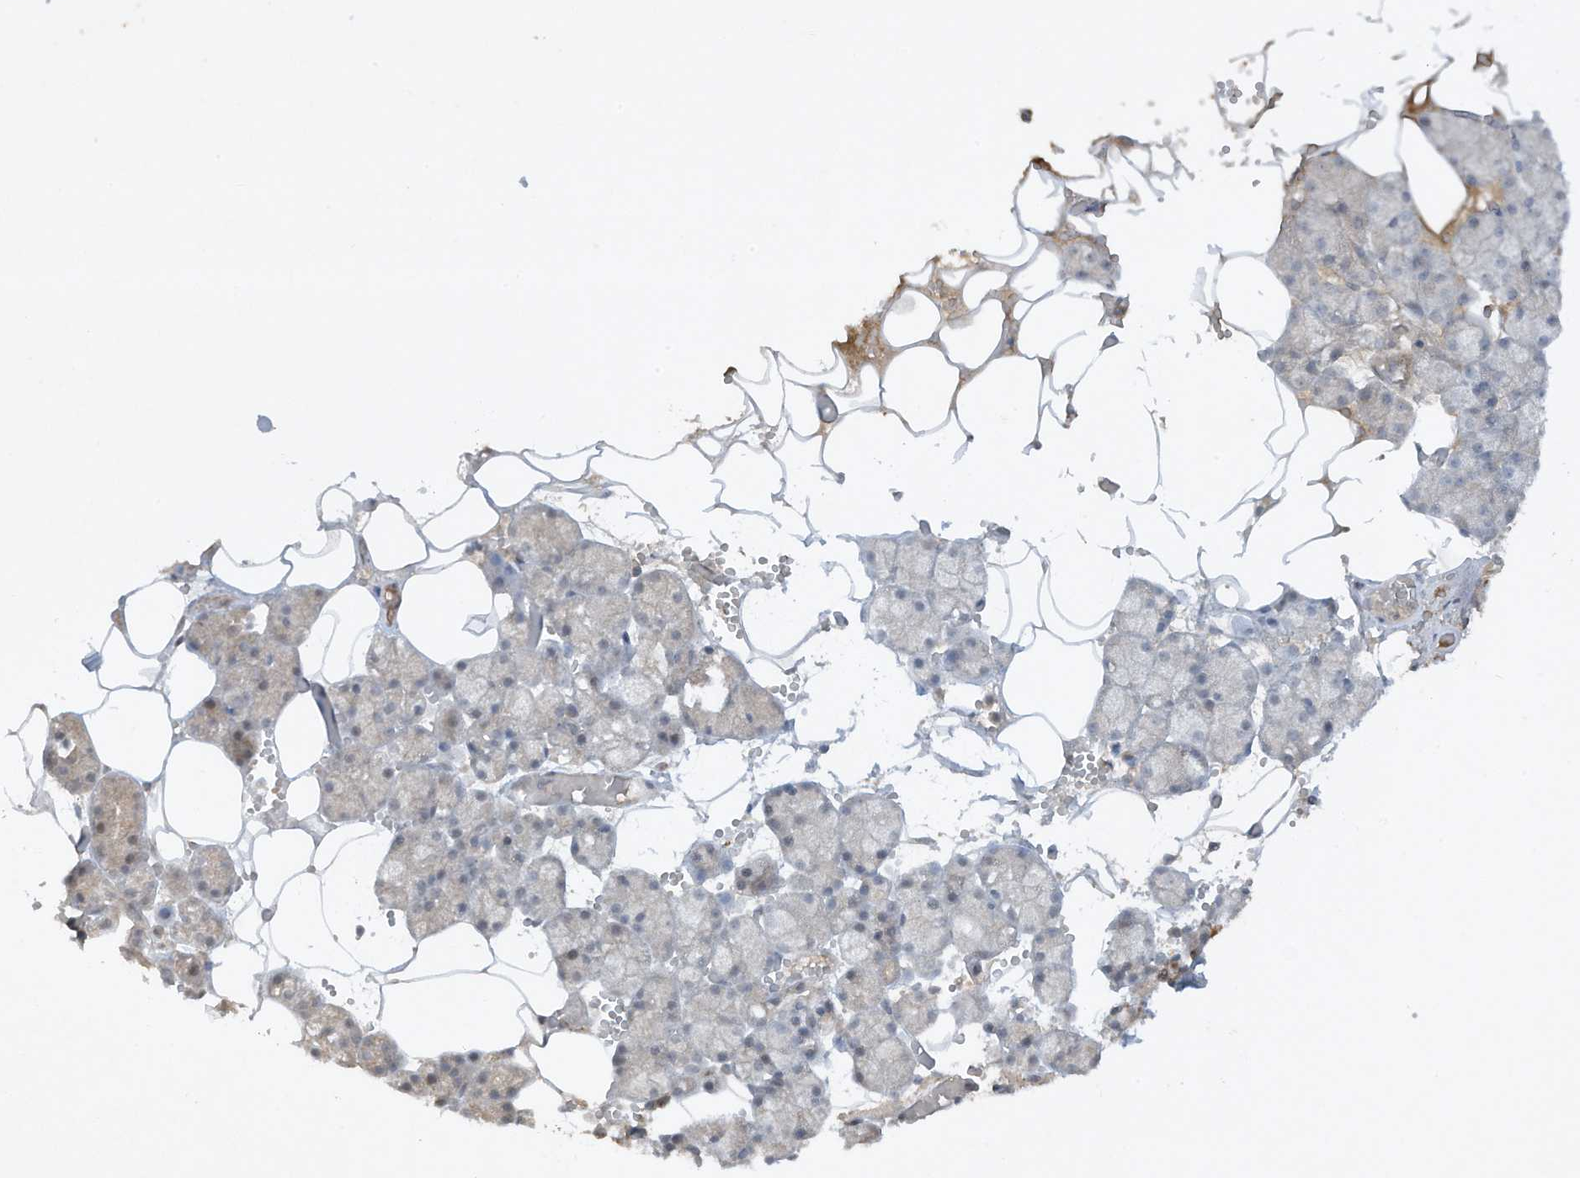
{"staining": {"intensity": "weak", "quantity": "<25%", "location": "cytoplasmic/membranous"}, "tissue": "salivary gland", "cell_type": "Glandular cells", "image_type": "normal", "snomed": [{"axis": "morphology", "description": "Normal tissue, NOS"}, {"axis": "topography", "description": "Salivary gland"}], "caption": "Protein analysis of unremarkable salivary gland reveals no significant staining in glandular cells.", "gene": "FETUB", "patient": {"sex": "male", "age": 62}}